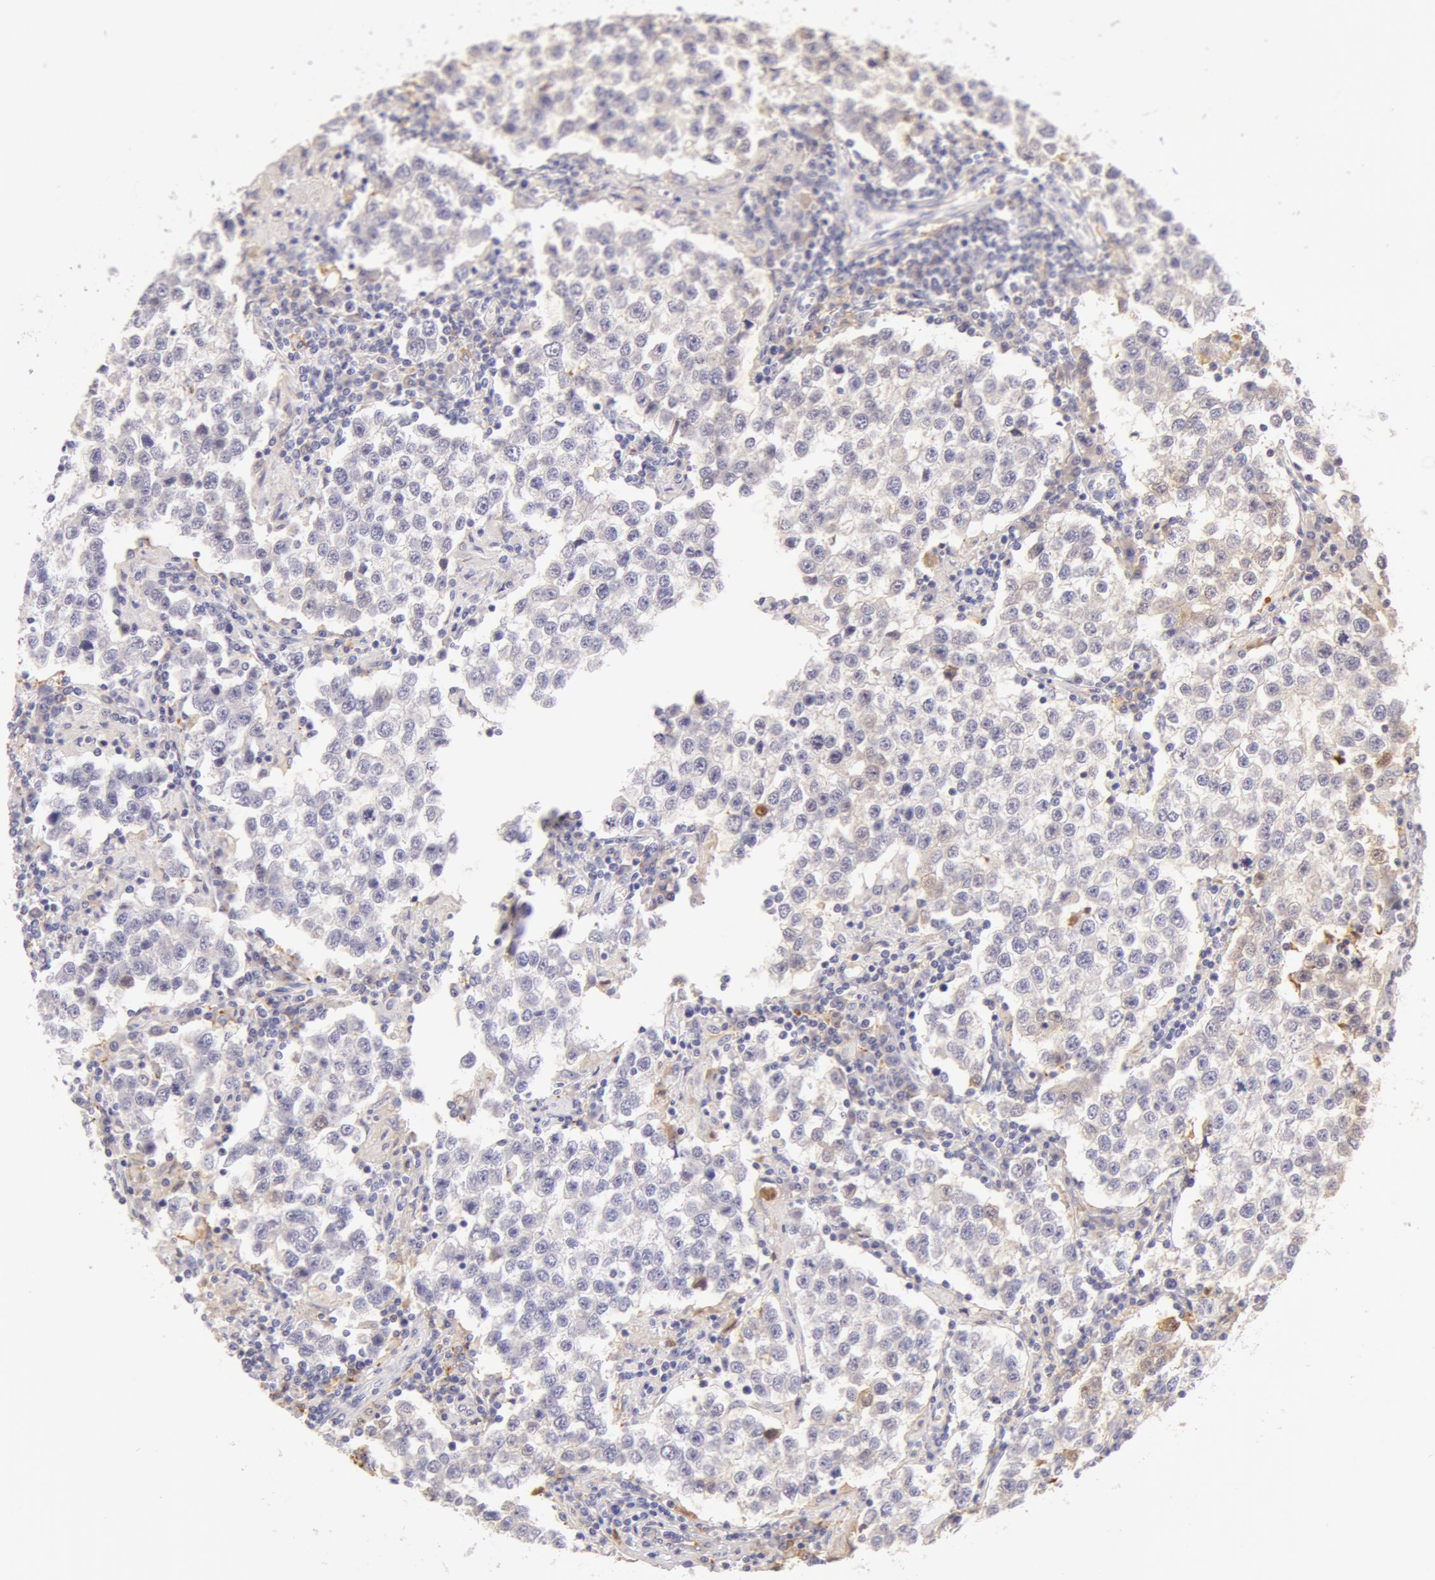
{"staining": {"intensity": "negative", "quantity": "none", "location": "none"}, "tissue": "testis cancer", "cell_type": "Tumor cells", "image_type": "cancer", "snomed": [{"axis": "morphology", "description": "Seminoma, NOS"}, {"axis": "topography", "description": "Testis"}], "caption": "A micrograph of human testis seminoma is negative for staining in tumor cells. The staining was performed using DAB to visualize the protein expression in brown, while the nuclei were stained in blue with hematoxylin (Magnification: 20x).", "gene": "AHSG", "patient": {"sex": "male", "age": 36}}